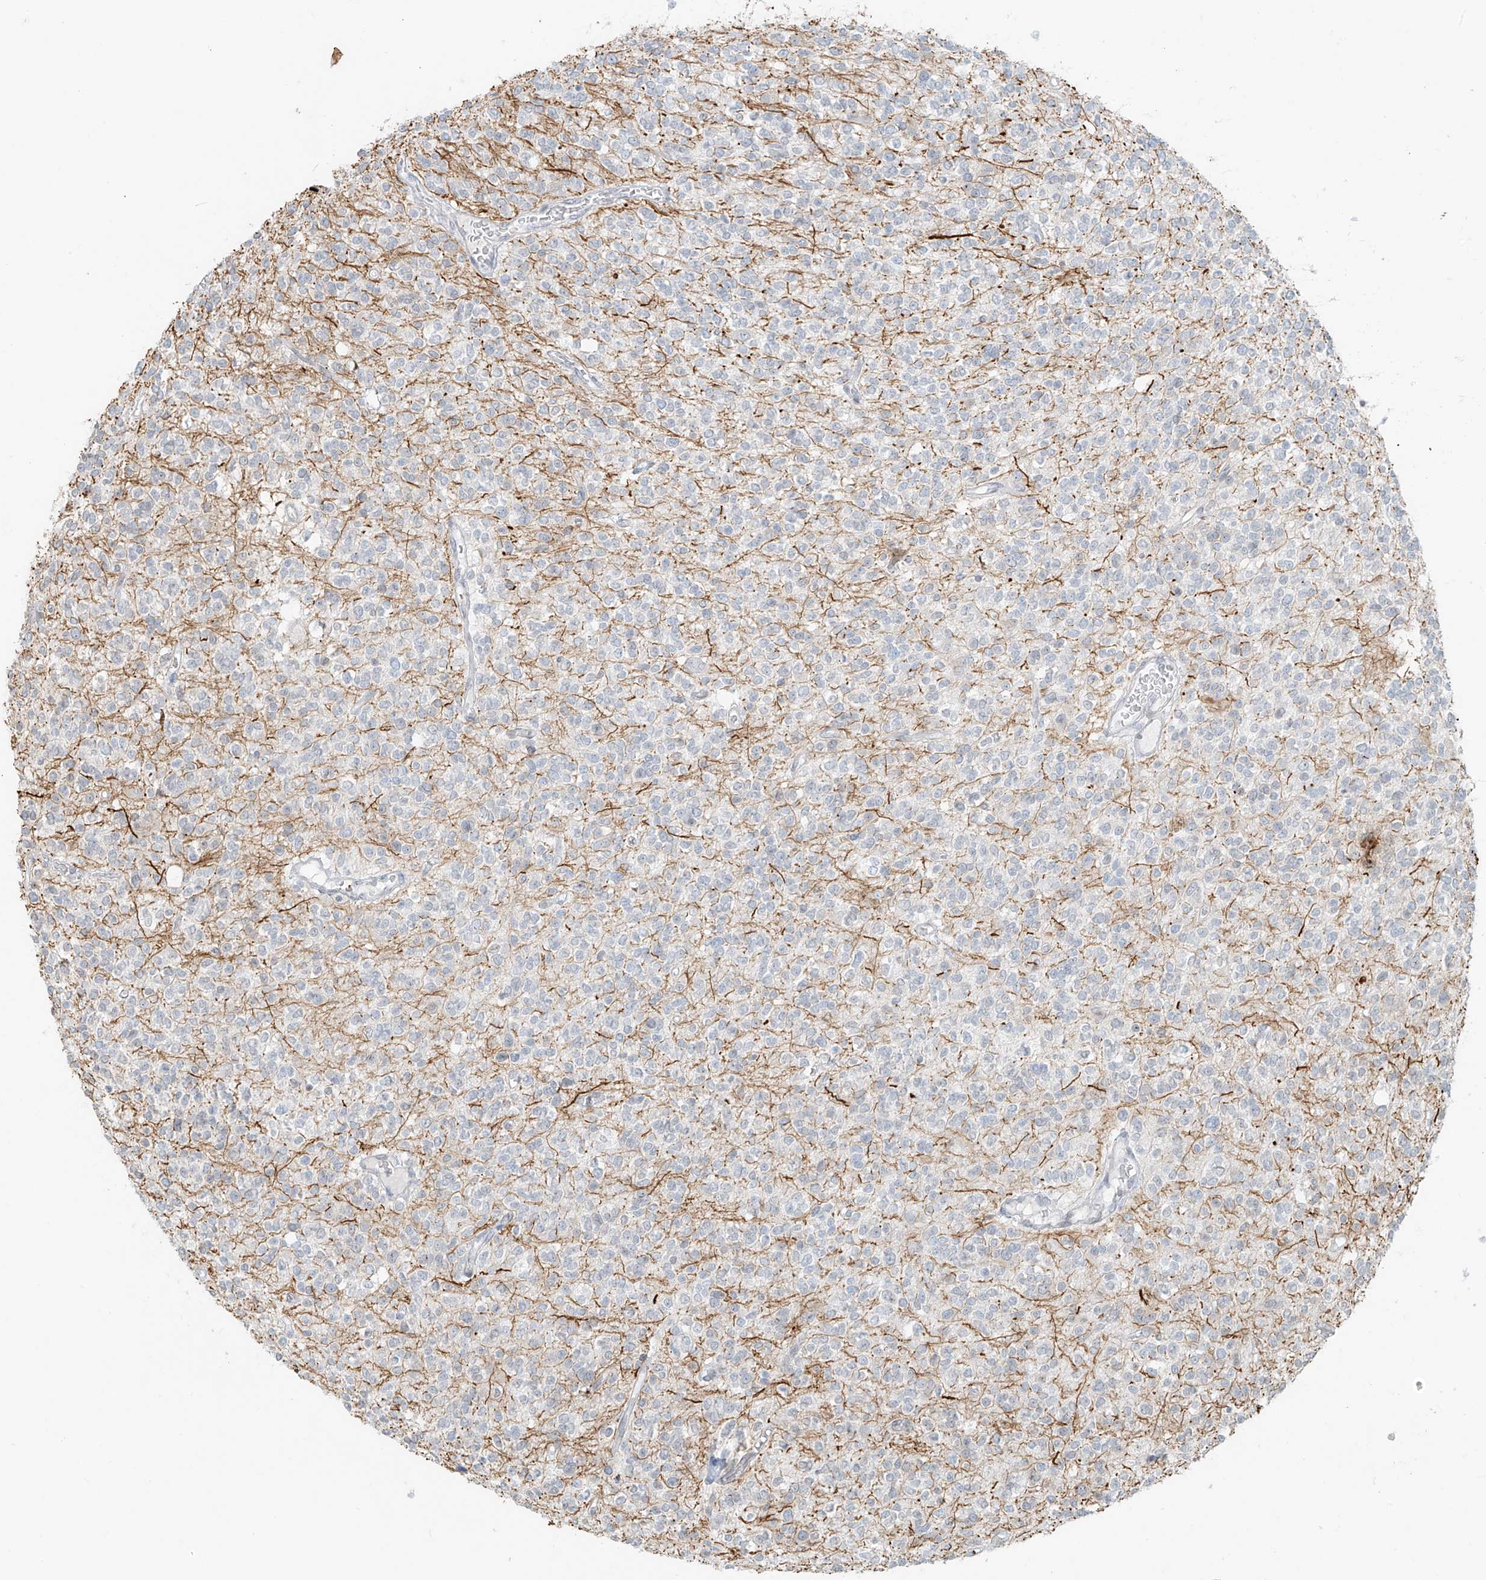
{"staining": {"intensity": "negative", "quantity": "none", "location": "none"}, "tissue": "glioma", "cell_type": "Tumor cells", "image_type": "cancer", "snomed": [{"axis": "morphology", "description": "Glioma, malignant, High grade"}, {"axis": "topography", "description": "Brain"}], "caption": "A photomicrograph of malignant high-grade glioma stained for a protein displays no brown staining in tumor cells.", "gene": "OSBPL7", "patient": {"sex": "male", "age": 34}}